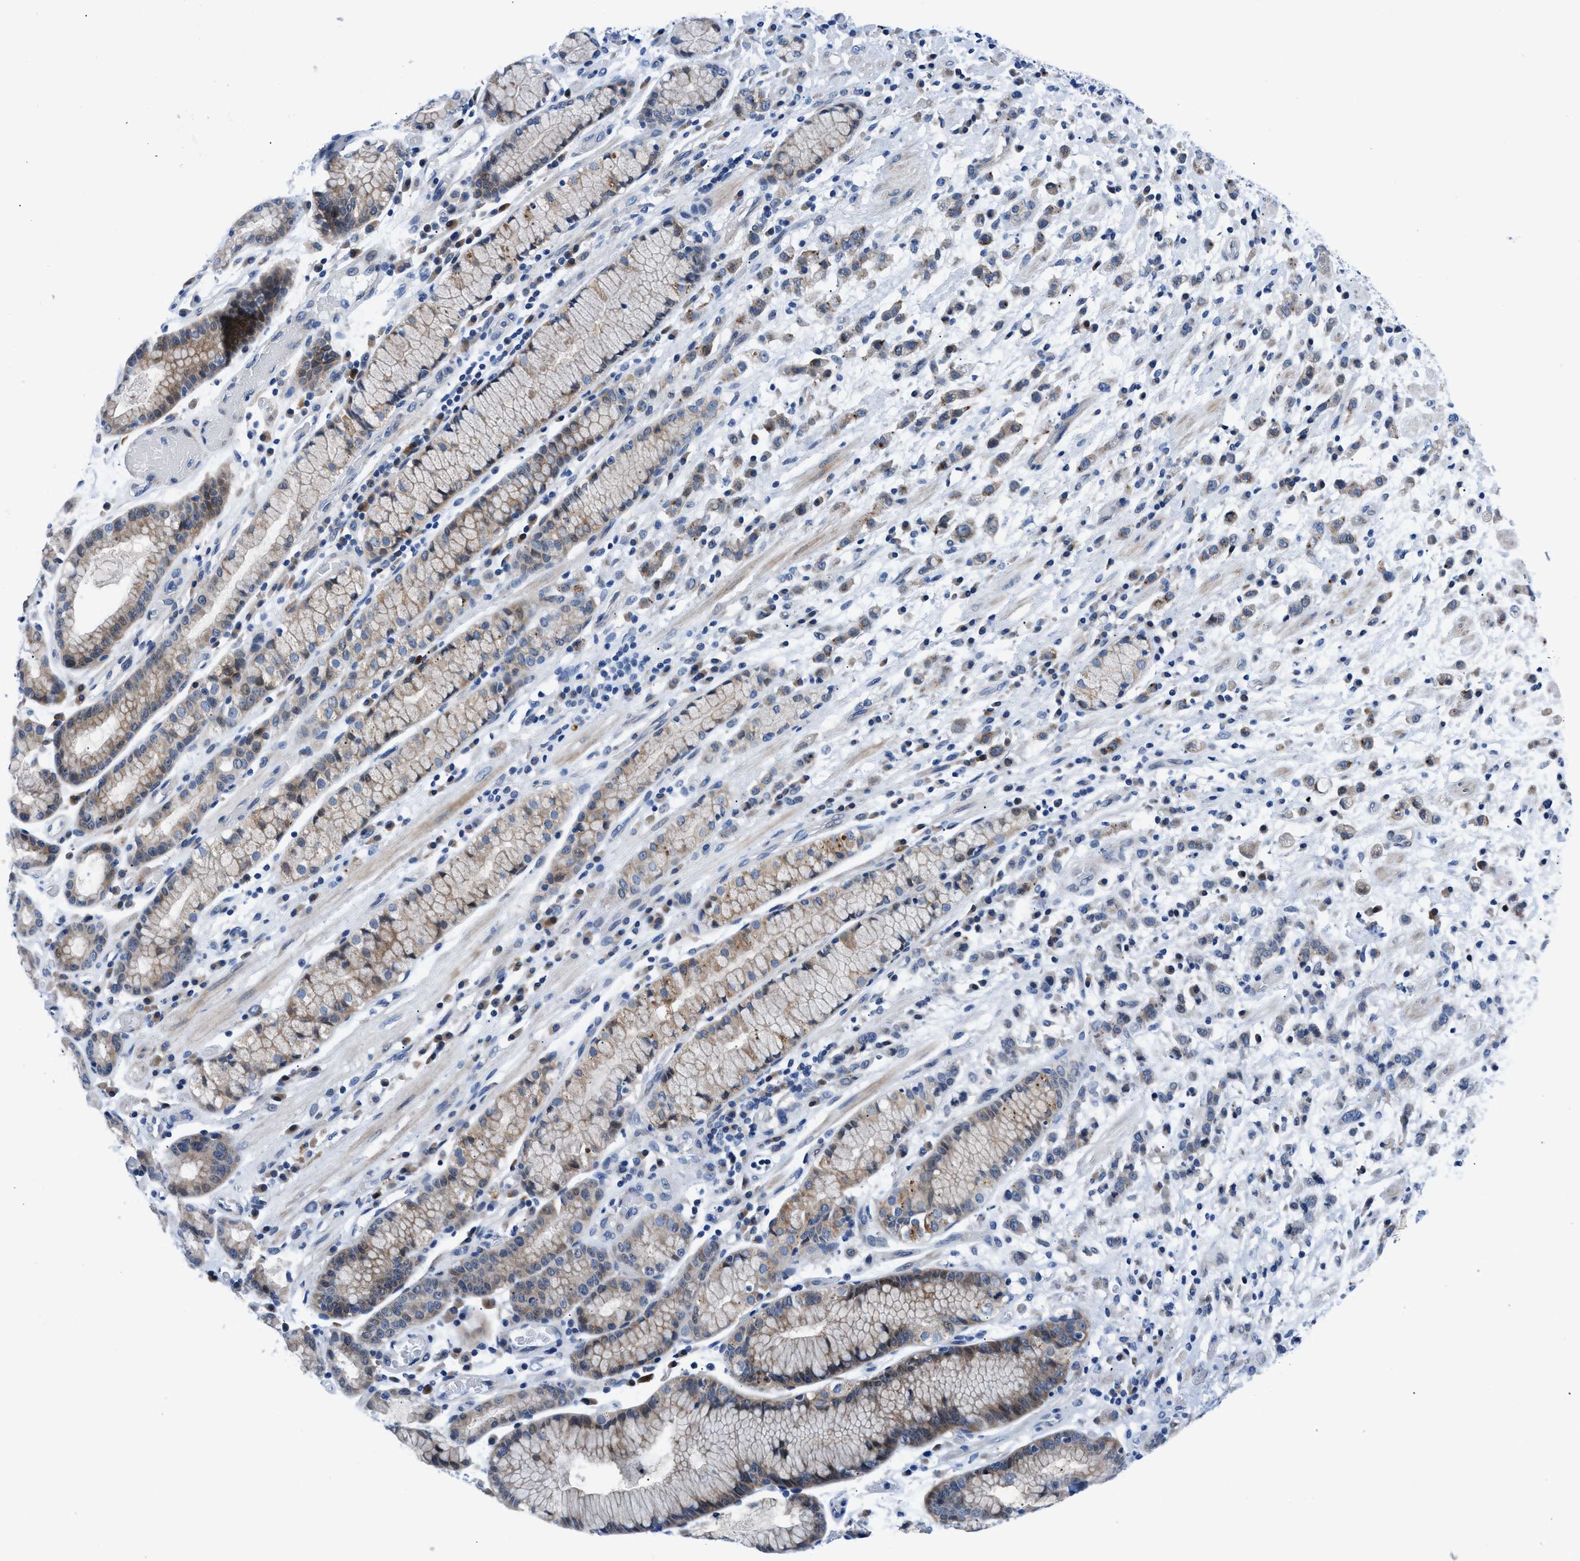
{"staining": {"intensity": "weak", "quantity": ">75%", "location": "cytoplasmic/membranous,nuclear"}, "tissue": "stomach cancer", "cell_type": "Tumor cells", "image_type": "cancer", "snomed": [{"axis": "morphology", "description": "Adenocarcinoma, NOS"}, {"axis": "topography", "description": "Stomach, lower"}], "caption": "This micrograph exhibits adenocarcinoma (stomach) stained with immunohistochemistry to label a protein in brown. The cytoplasmic/membranous and nuclear of tumor cells show weak positivity for the protein. Nuclei are counter-stained blue.", "gene": "UAP1", "patient": {"sex": "male", "age": 88}}